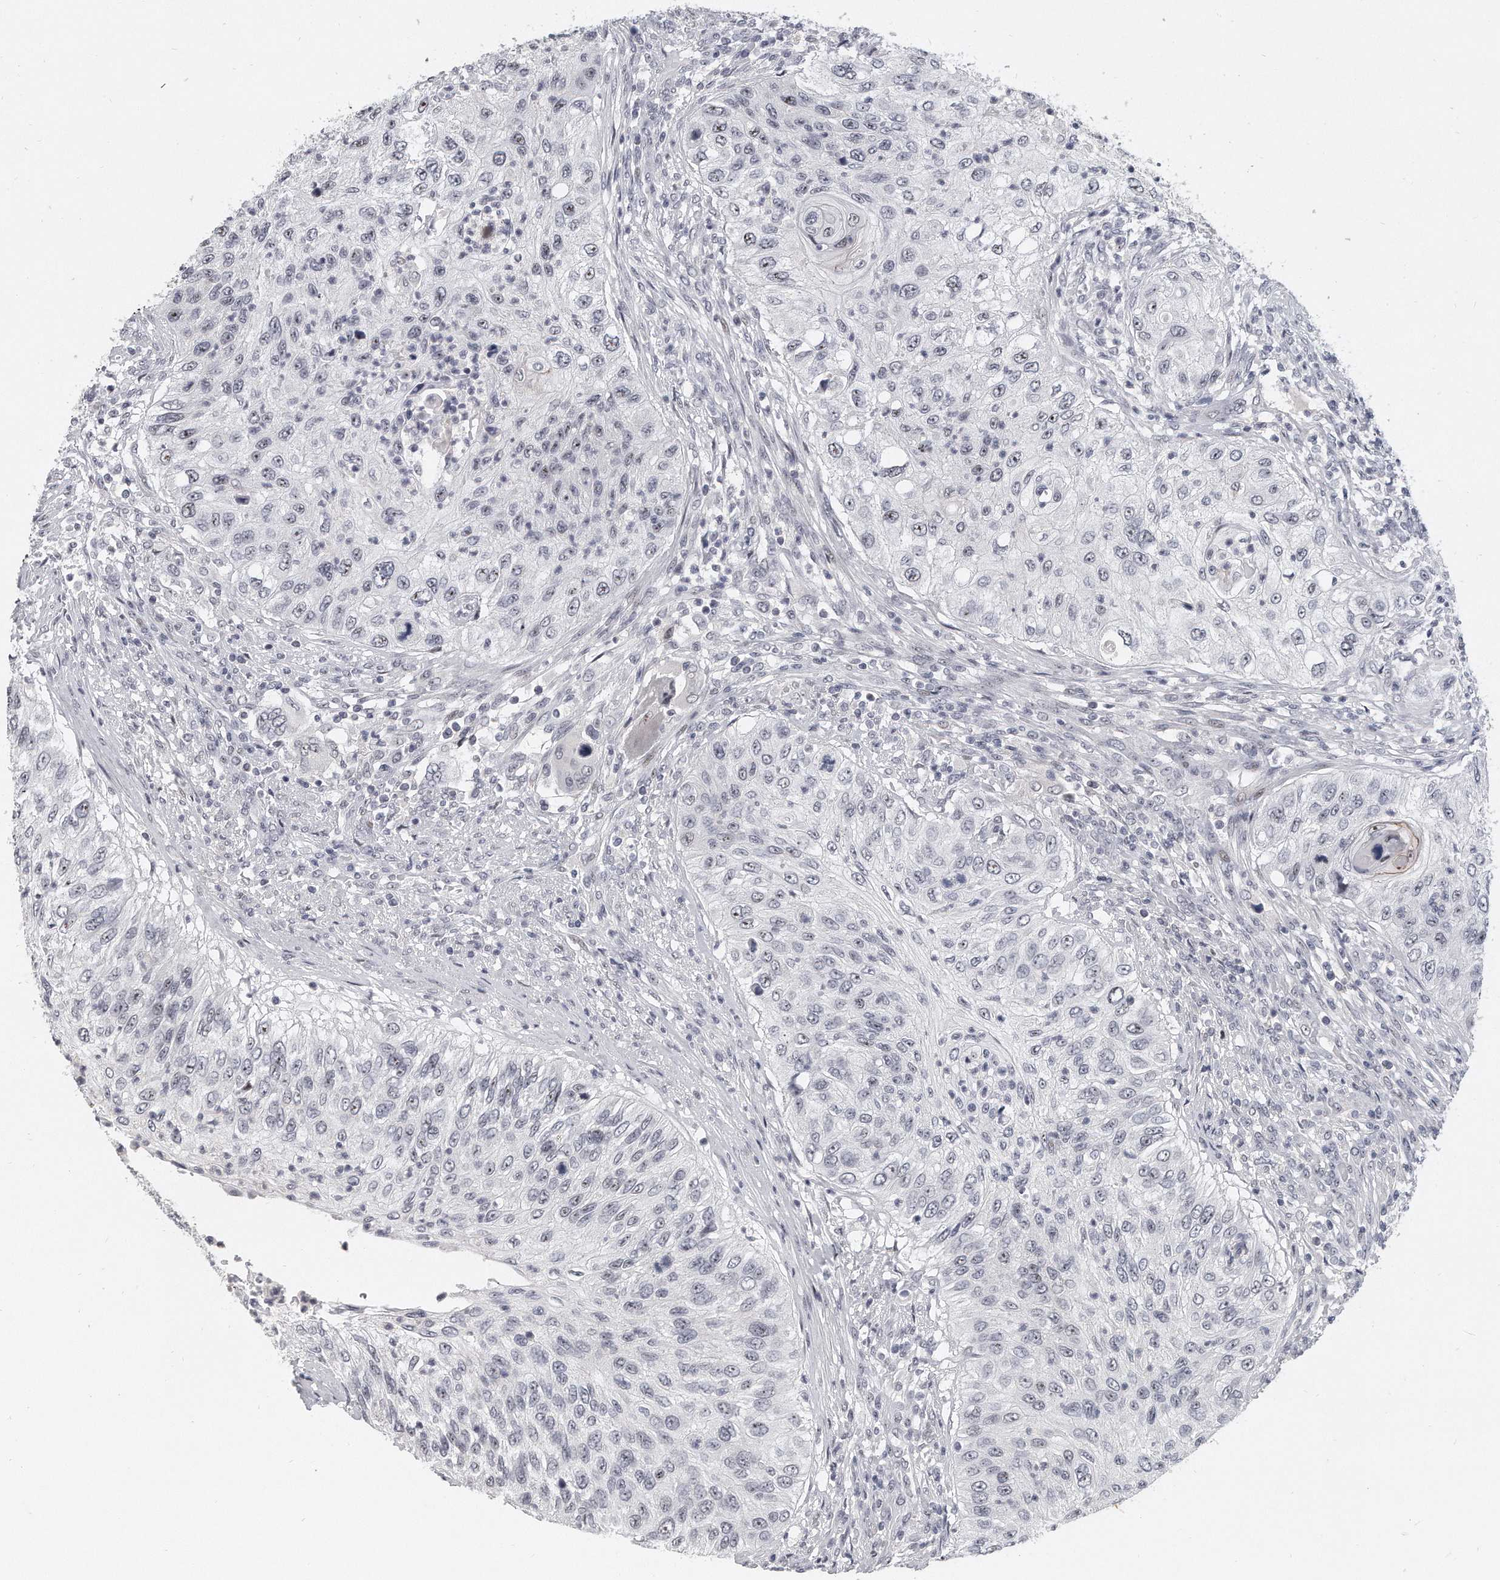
{"staining": {"intensity": "negative", "quantity": "none", "location": "none"}, "tissue": "urothelial cancer", "cell_type": "Tumor cells", "image_type": "cancer", "snomed": [{"axis": "morphology", "description": "Urothelial carcinoma, High grade"}, {"axis": "topography", "description": "Urinary bladder"}], "caption": "IHC of urothelial cancer reveals no expression in tumor cells. (Immunohistochemistry, brightfield microscopy, high magnification).", "gene": "TFCP2L1", "patient": {"sex": "female", "age": 60}}